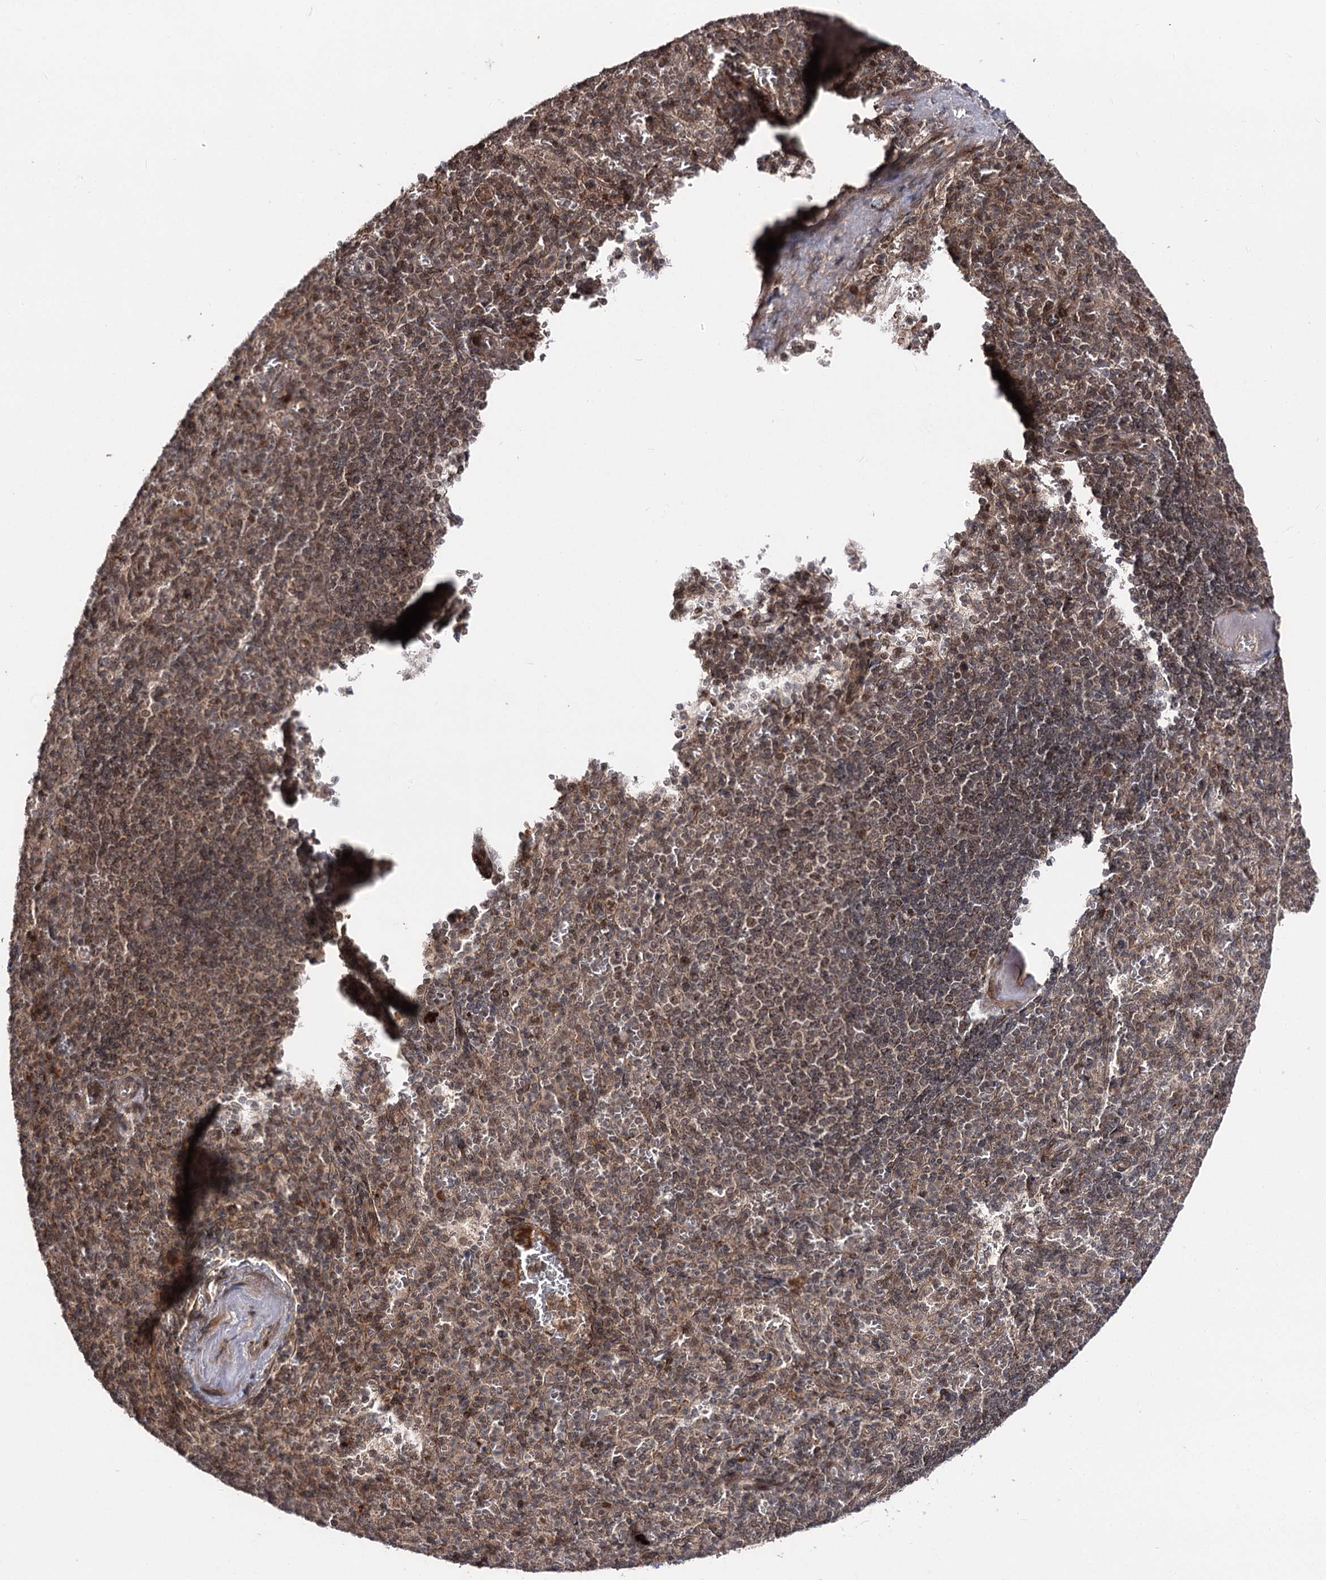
{"staining": {"intensity": "moderate", "quantity": "25%-75%", "location": "cytoplasmic/membranous"}, "tissue": "spleen", "cell_type": "Cells in red pulp", "image_type": "normal", "snomed": [{"axis": "morphology", "description": "Normal tissue, NOS"}, {"axis": "topography", "description": "Spleen"}], "caption": "Spleen stained with a brown dye exhibits moderate cytoplasmic/membranous positive expression in about 25%-75% of cells in red pulp.", "gene": "FAM53B", "patient": {"sex": "female", "age": 74}}